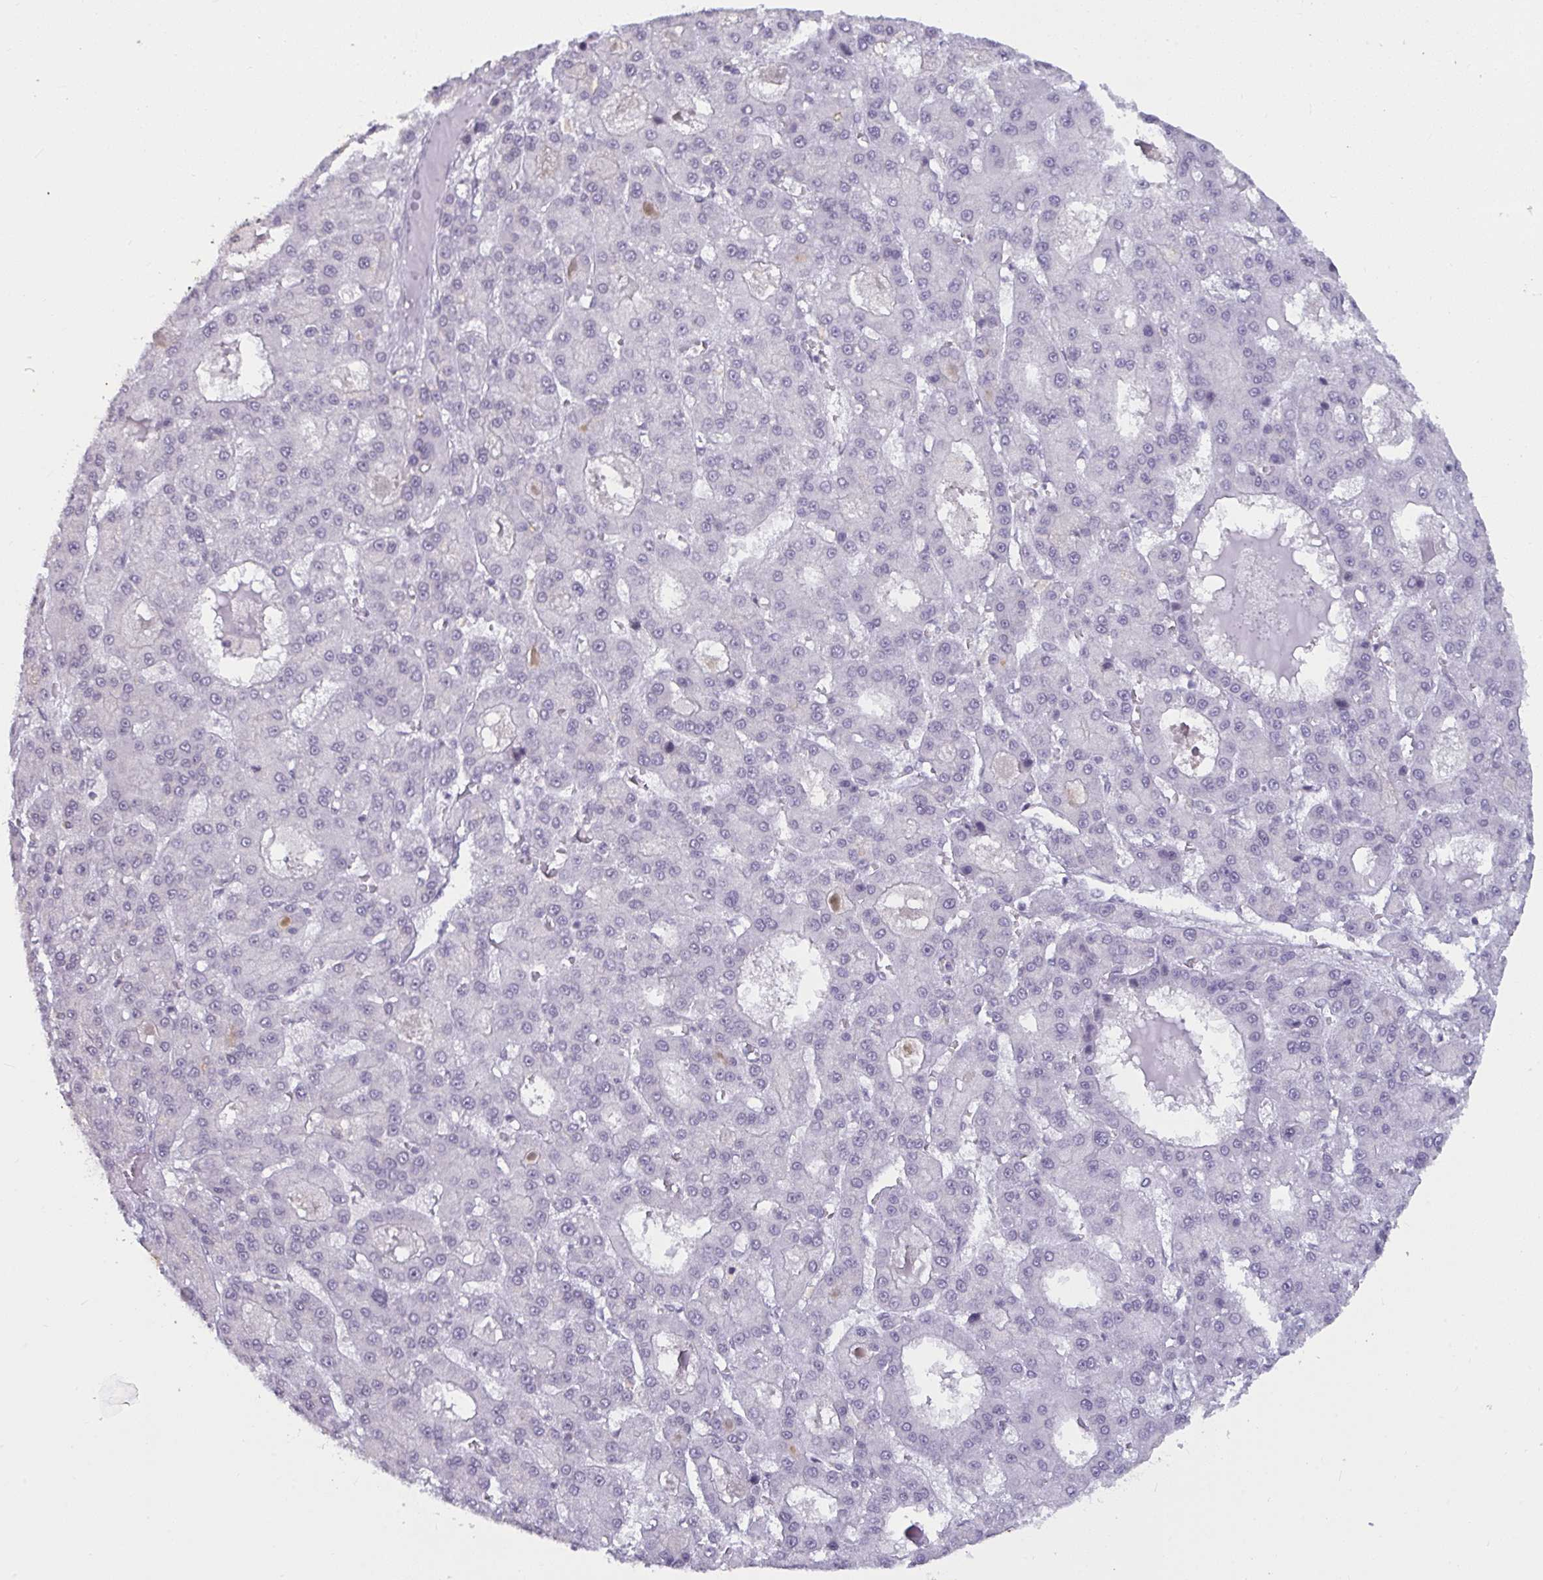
{"staining": {"intensity": "negative", "quantity": "none", "location": "none"}, "tissue": "liver cancer", "cell_type": "Tumor cells", "image_type": "cancer", "snomed": [{"axis": "morphology", "description": "Carcinoma, Hepatocellular, NOS"}, {"axis": "topography", "description": "Liver"}], "caption": "Immunohistochemistry (IHC) image of hepatocellular carcinoma (liver) stained for a protein (brown), which demonstrates no expression in tumor cells.", "gene": "TBC1D4", "patient": {"sex": "male", "age": 70}}